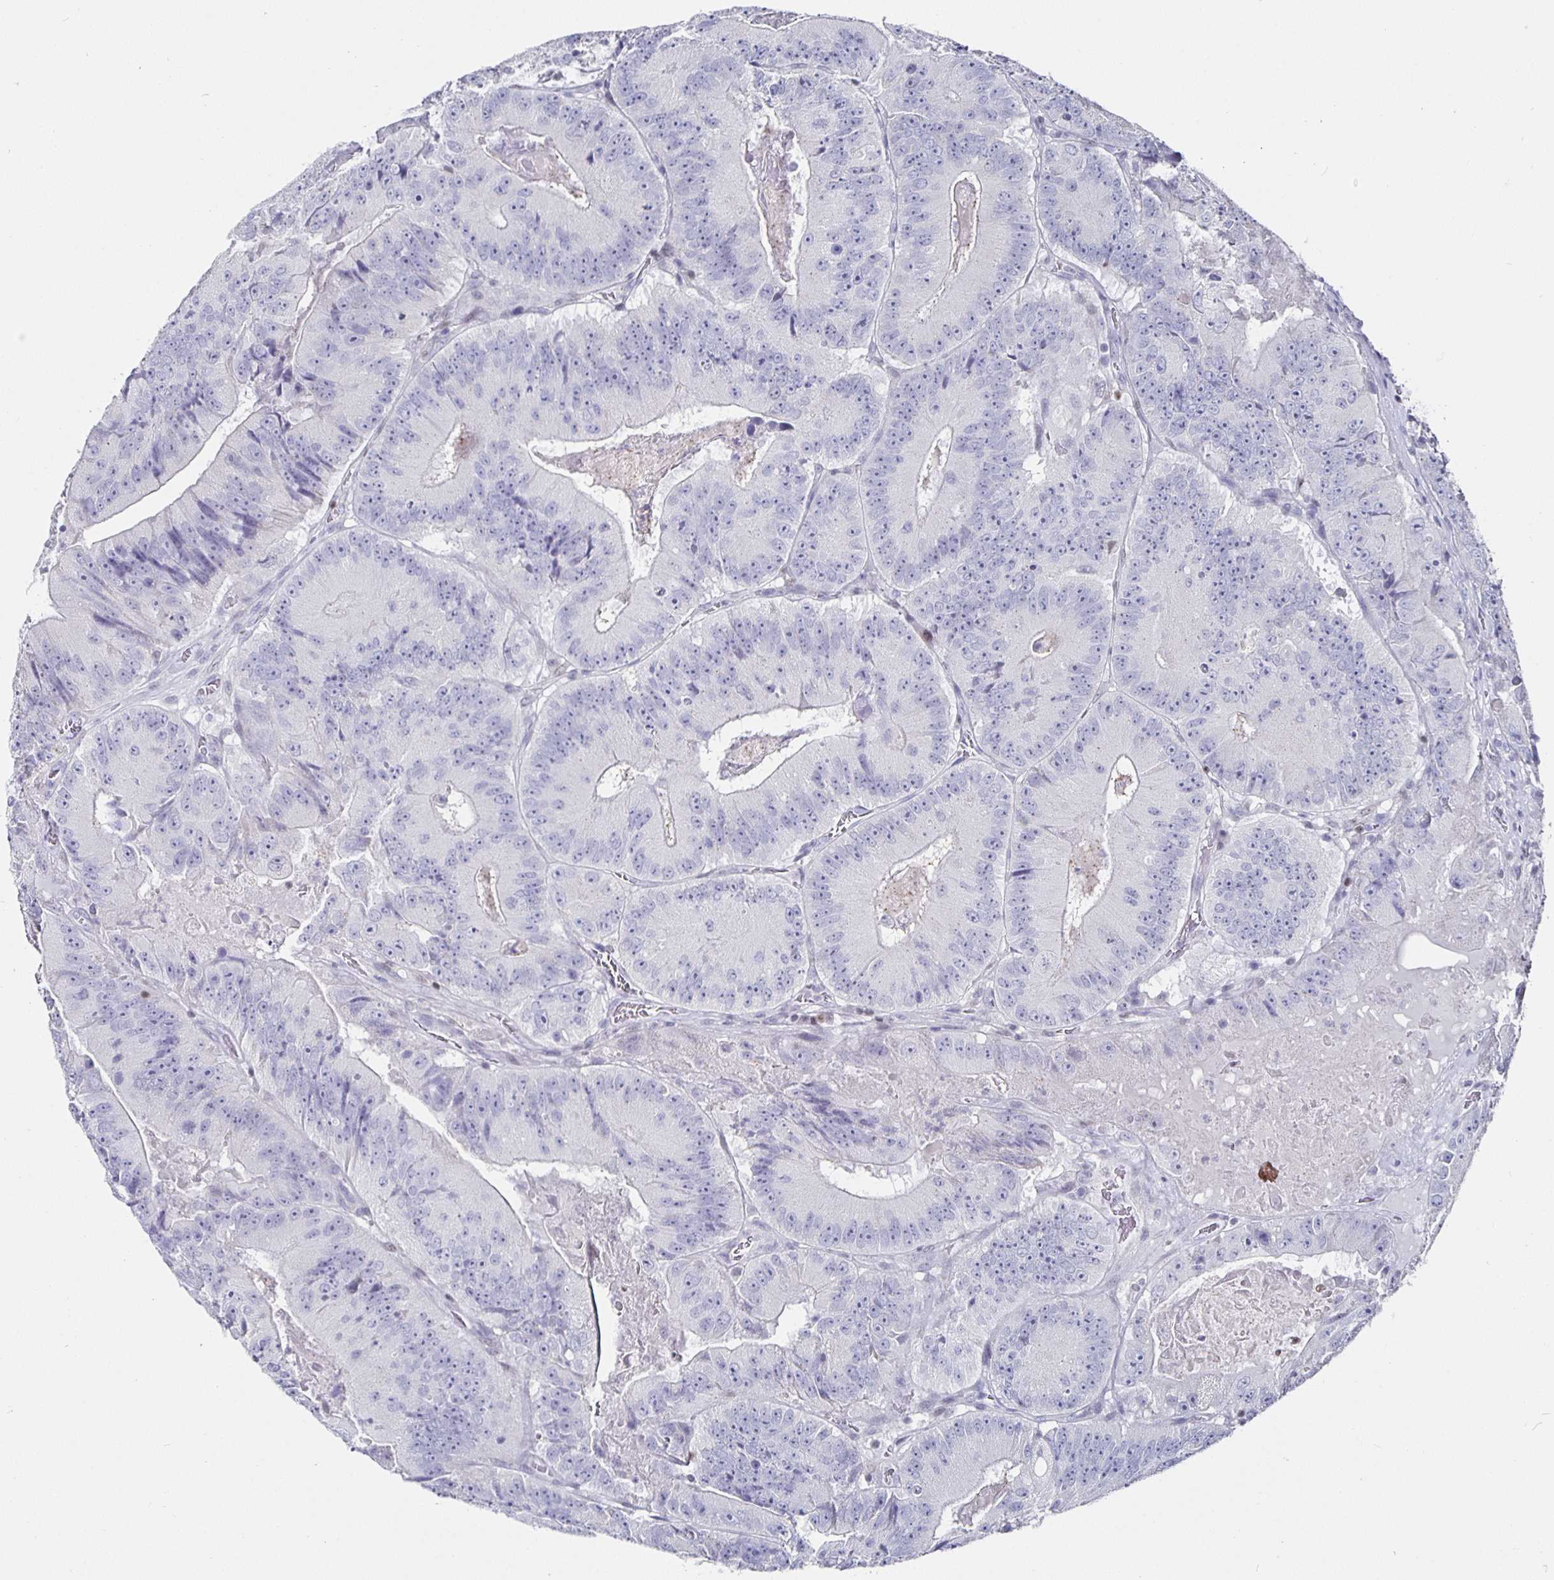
{"staining": {"intensity": "negative", "quantity": "none", "location": "none"}, "tissue": "colorectal cancer", "cell_type": "Tumor cells", "image_type": "cancer", "snomed": [{"axis": "morphology", "description": "Adenocarcinoma, NOS"}, {"axis": "topography", "description": "Colon"}], "caption": "A histopathology image of human colorectal cancer (adenocarcinoma) is negative for staining in tumor cells.", "gene": "RUNX2", "patient": {"sex": "female", "age": 86}}